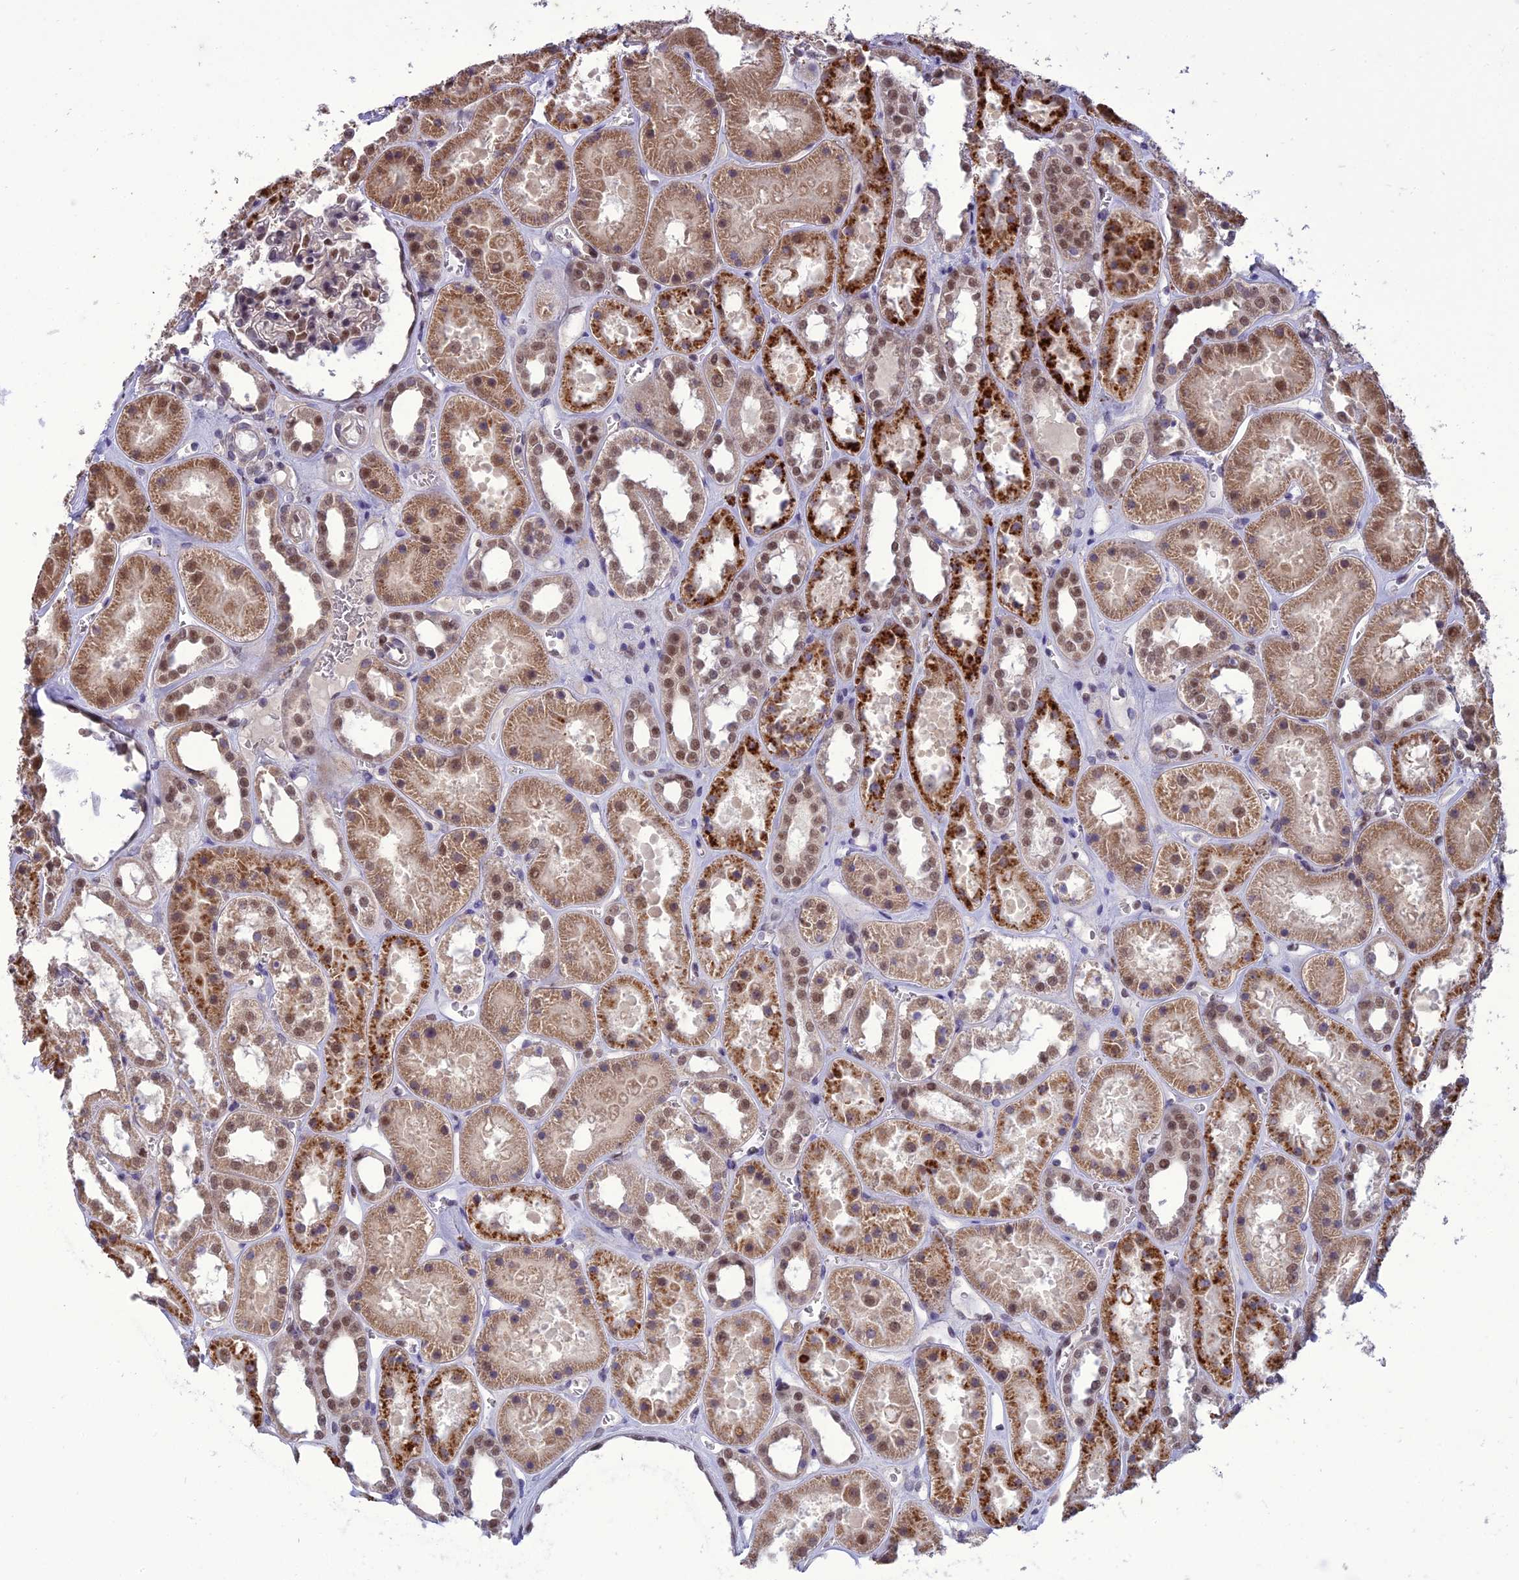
{"staining": {"intensity": "moderate", "quantity": "25%-75%", "location": "nuclear"}, "tissue": "kidney", "cell_type": "Cells in glomeruli", "image_type": "normal", "snomed": [{"axis": "morphology", "description": "Normal tissue, NOS"}, {"axis": "topography", "description": "Kidney"}], "caption": "Protein staining reveals moderate nuclear staining in approximately 25%-75% of cells in glomeruli in unremarkable kidney.", "gene": "RANBP3", "patient": {"sex": "female", "age": 41}}